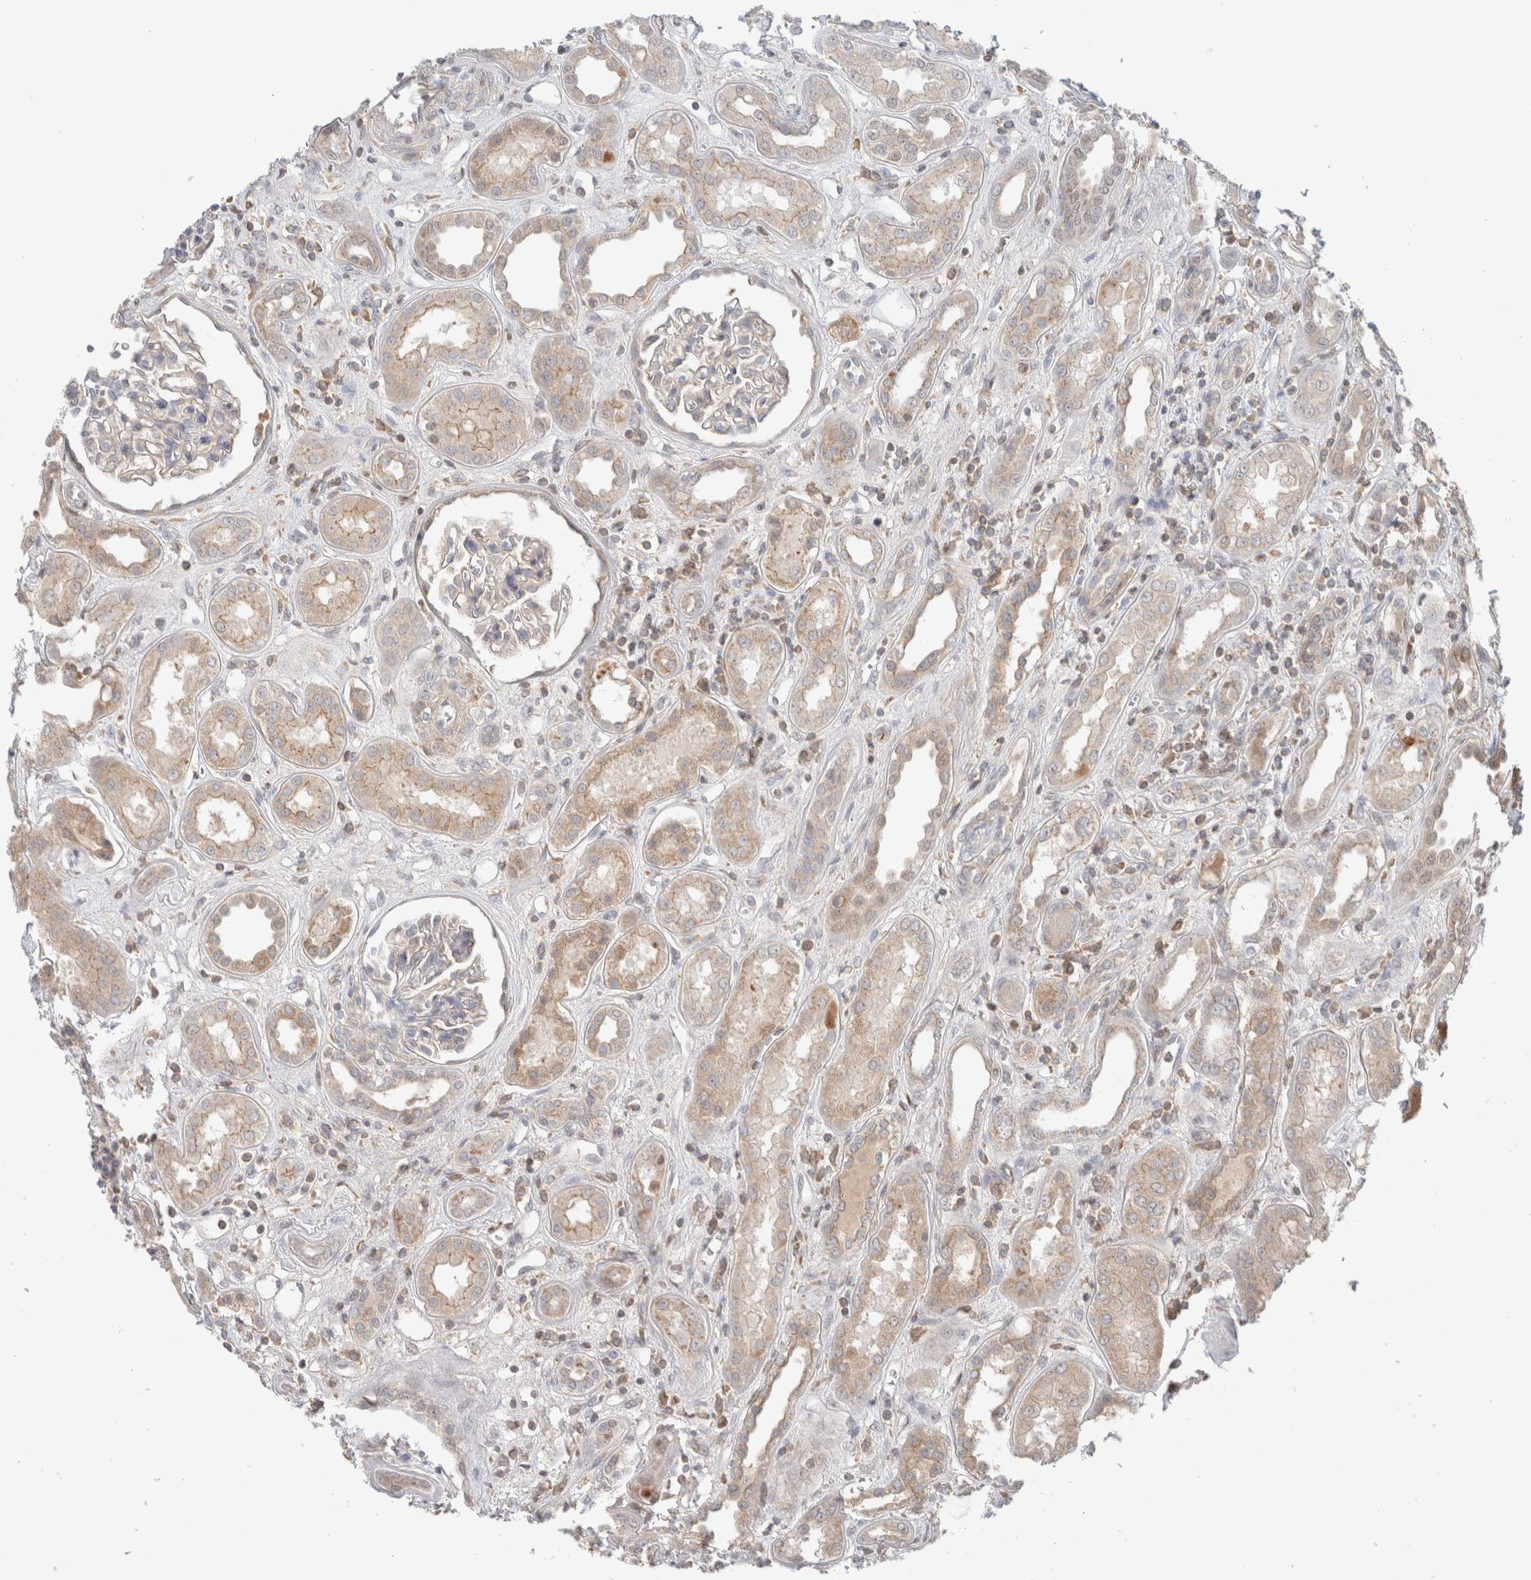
{"staining": {"intensity": "moderate", "quantity": "<25%", "location": "cytoplasmic/membranous"}, "tissue": "kidney", "cell_type": "Cells in glomeruli", "image_type": "normal", "snomed": [{"axis": "morphology", "description": "Normal tissue, NOS"}, {"axis": "topography", "description": "Kidney"}], "caption": "This image exhibits immunohistochemistry staining of benign kidney, with low moderate cytoplasmic/membranous expression in about <25% of cells in glomeruli.", "gene": "MRM3", "patient": {"sex": "male", "age": 59}}